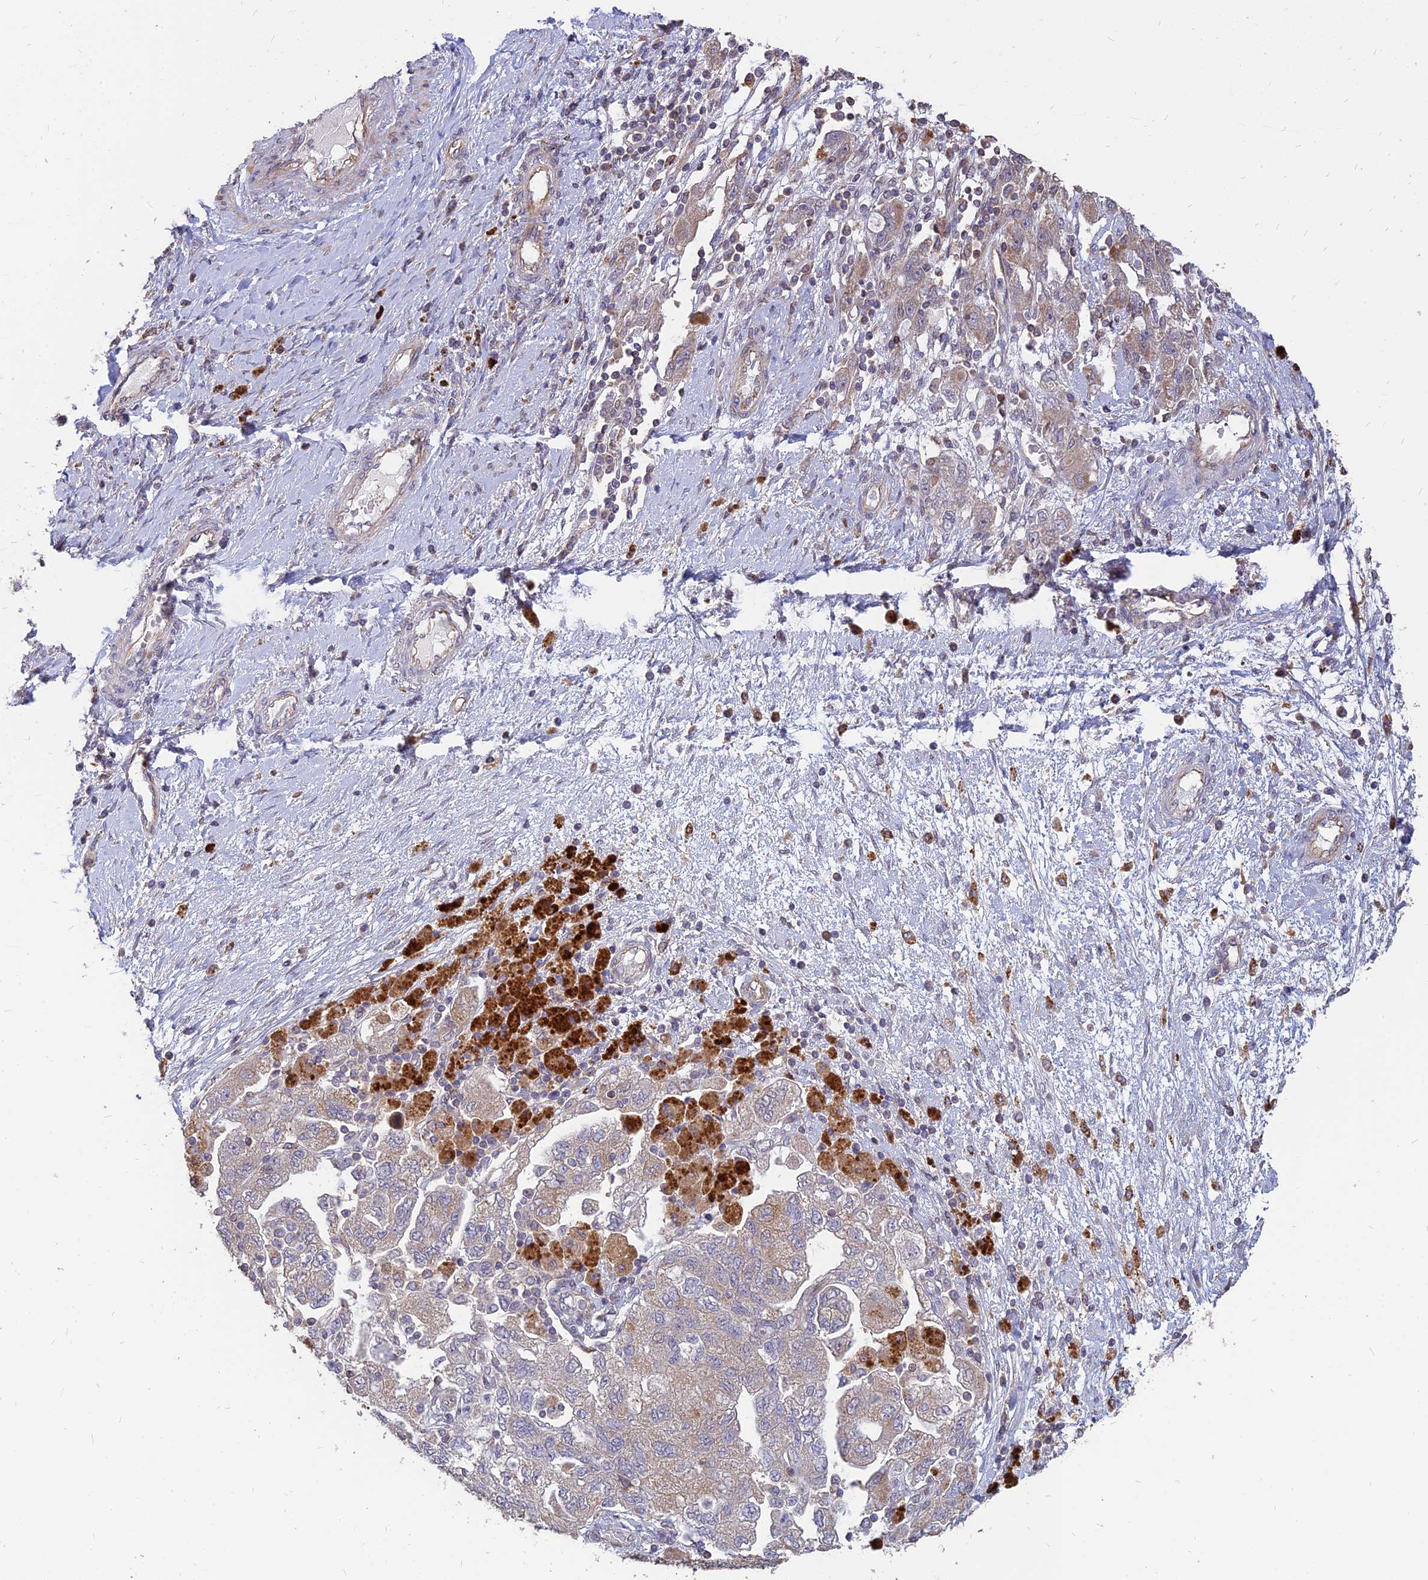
{"staining": {"intensity": "weak", "quantity": "<25%", "location": "cytoplasmic/membranous"}, "tissue": "ovarian cancer", "cell_type": "Tumor cells", "image_type": "cancer", "snomed": [{"axis": "morphology", "description": "Carcinoma, NOS"}, {"axis": "morphology", "description": "Cystadenocarcinoma, serous, NOS"}, {"axis": "topography", "description": "Ovary"}], "caption": "Immunohistochemistry (IHC) photomicrograph of neoplastic tissue: human carcinoma (ovarian) stained with DAB (3,3'-diaminobenzidine) demonstrates no significant protein staining in tumor cells.", "gene": "ST3GAL6", "patient": {"sex": "female", "age": 69}}